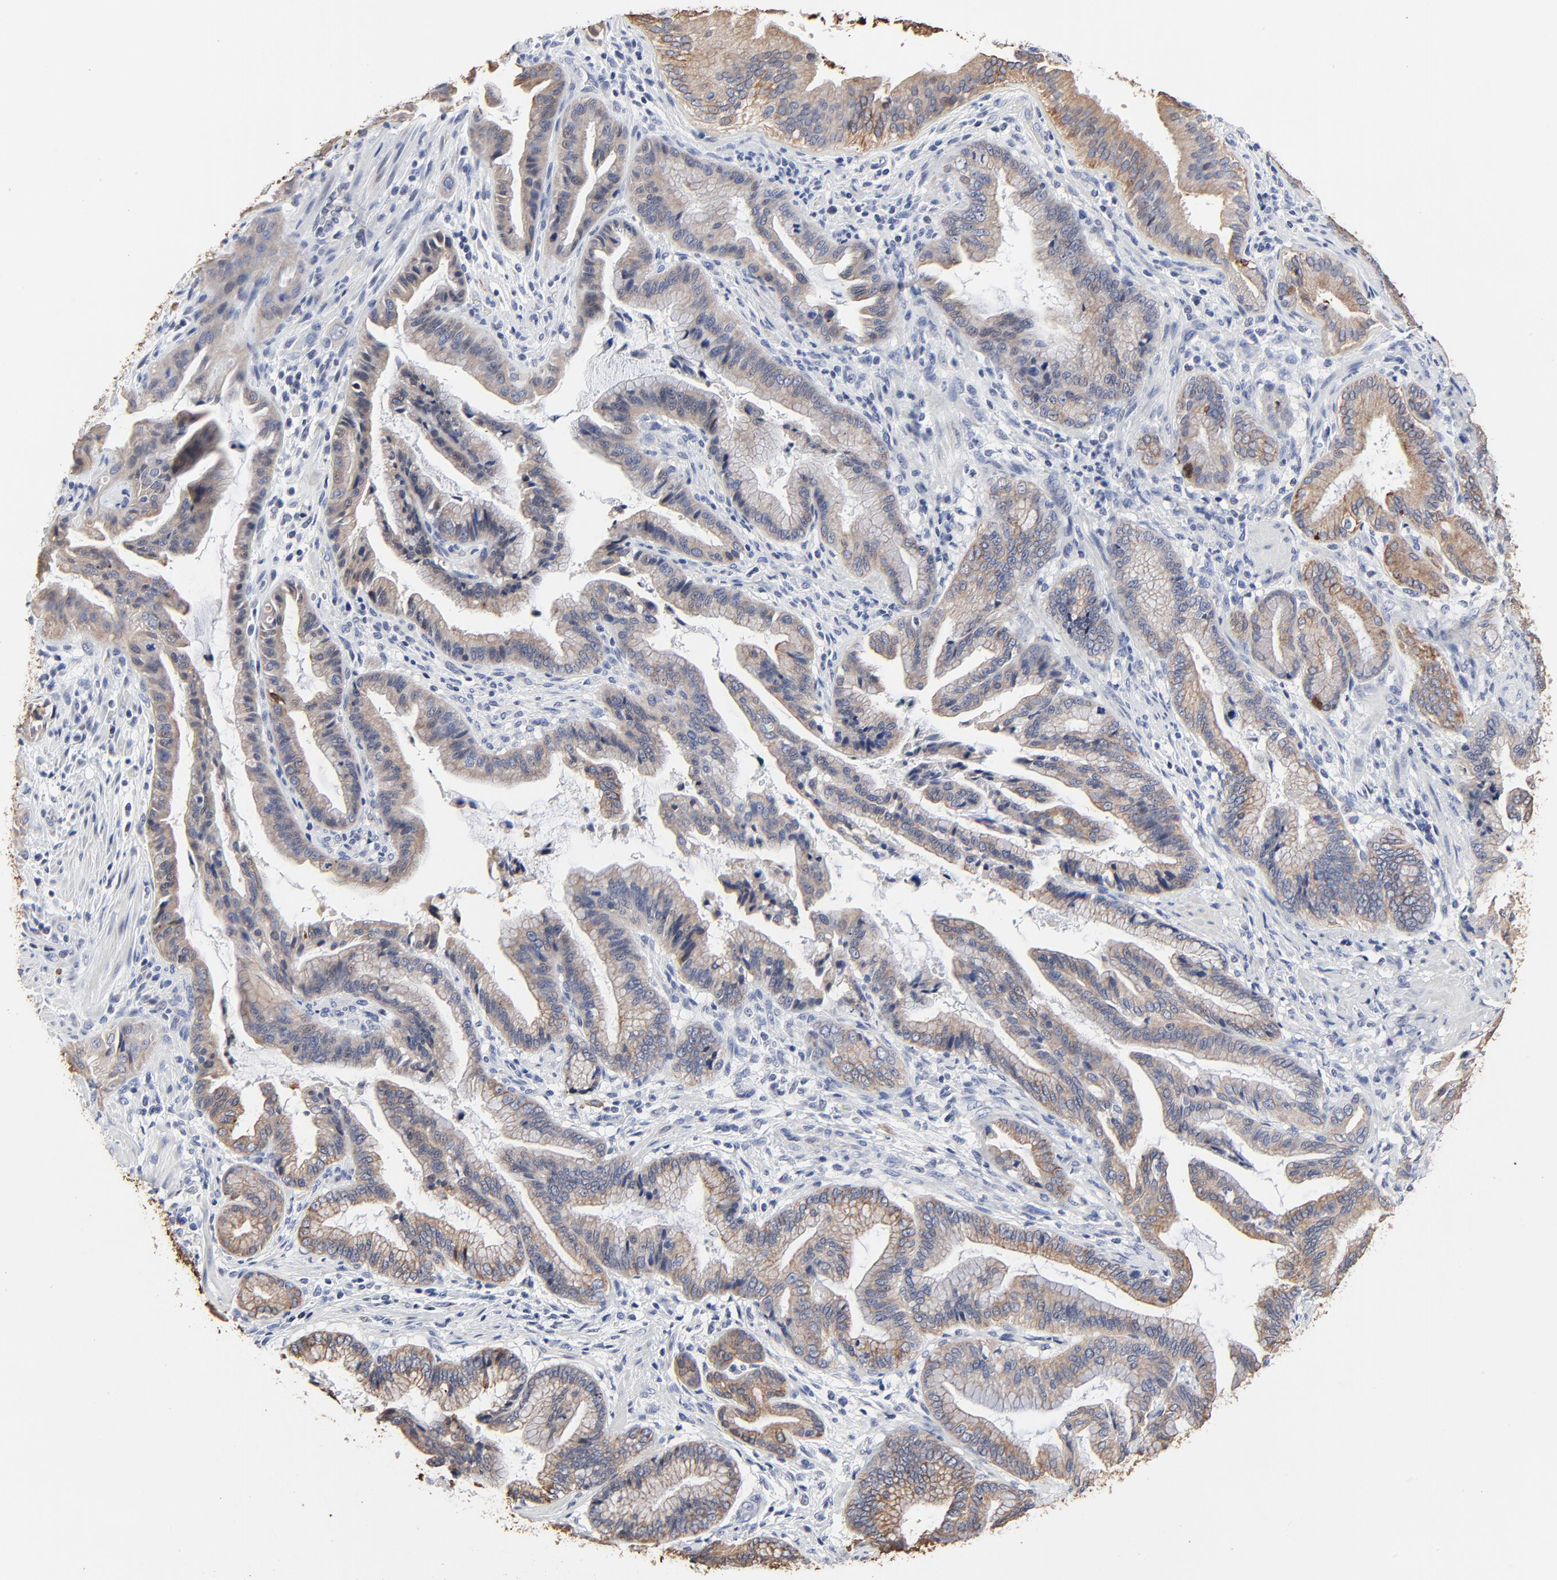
{"staining": {"intensity": "moderate", "quantity": ">75%", "location": "cytoplasmic/membranous"}, "tissue": "pancreatic cancer", "cell_type": "Tumor cells", "image_type": "cancer", "snomed": [{"axis": "morphology", "description": "Adenocarcinoma, NOS"}, {"axis": "topography", "description": "Pancreas"}], "caption": "Moderate cytoplasmic/membranous protein staining is present in about >75% of tumor cells in pancreatic cancer.", "gene": "LNX1", "patient": {"sex": "female", "age": 64}}